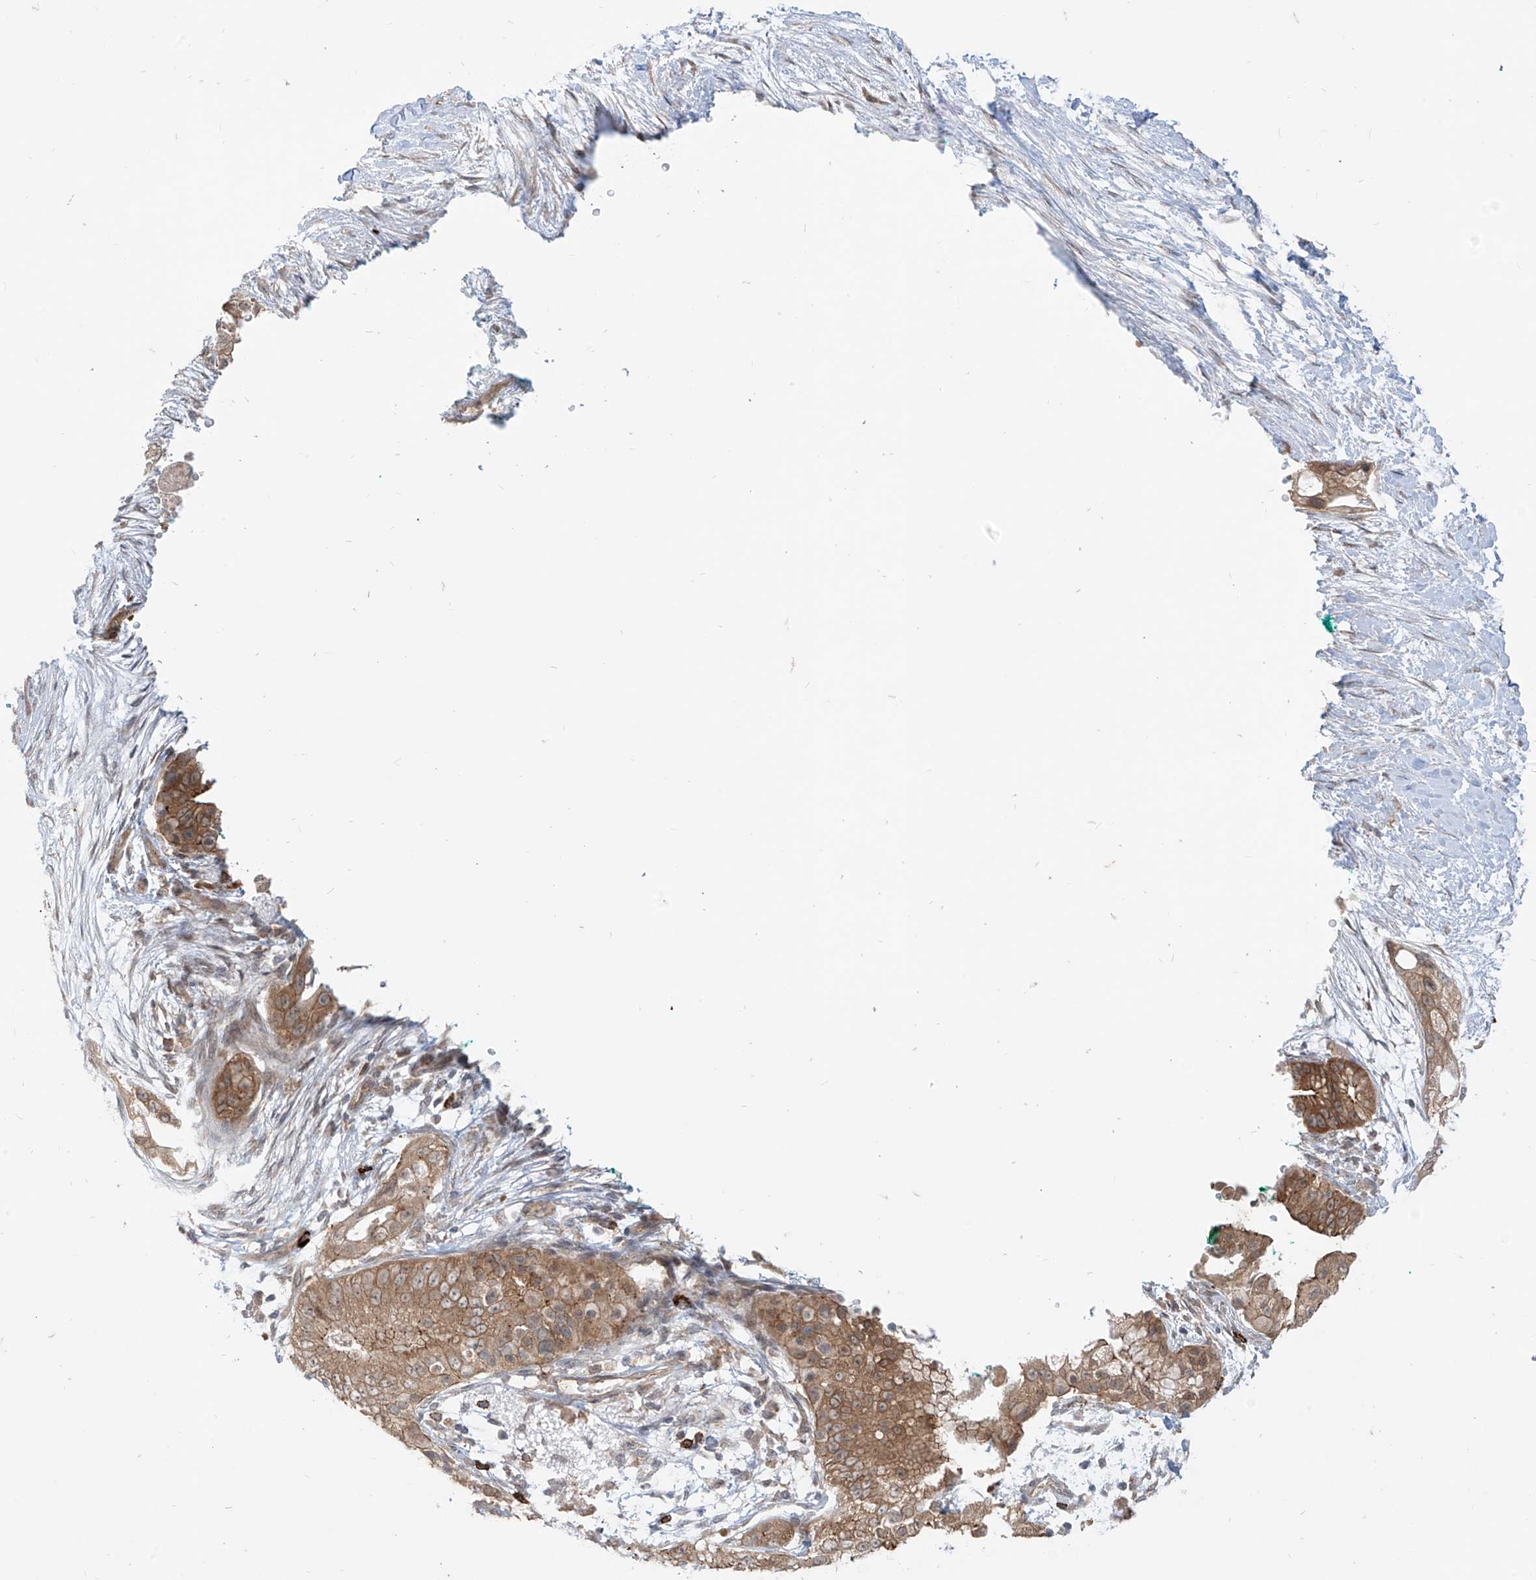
{"staining": {"intensity": "moderate", "quantity": ">75%", "location": "cytoplasmic/membranous"}, "tissue": "pancreatic cancer", "cell_type": "Tumor cells", "image_type": "cancer", "snomed": [{"axis": "morphology", "description": "Adenocarcinoma, NOS"}, {"axis": "topography", "description": "Pancreas"}], "caption": "Immunohistochemistry (IHC) image of human pancreatic cancer (adenocarcinoma) stained for a protein (brown), which shows medium levels of moderate cytoplasmic/membranous expression in approximately >75% of tumor cells.", "gene": "MTUS2", "patient": {"sex": "male", "age": 53}}